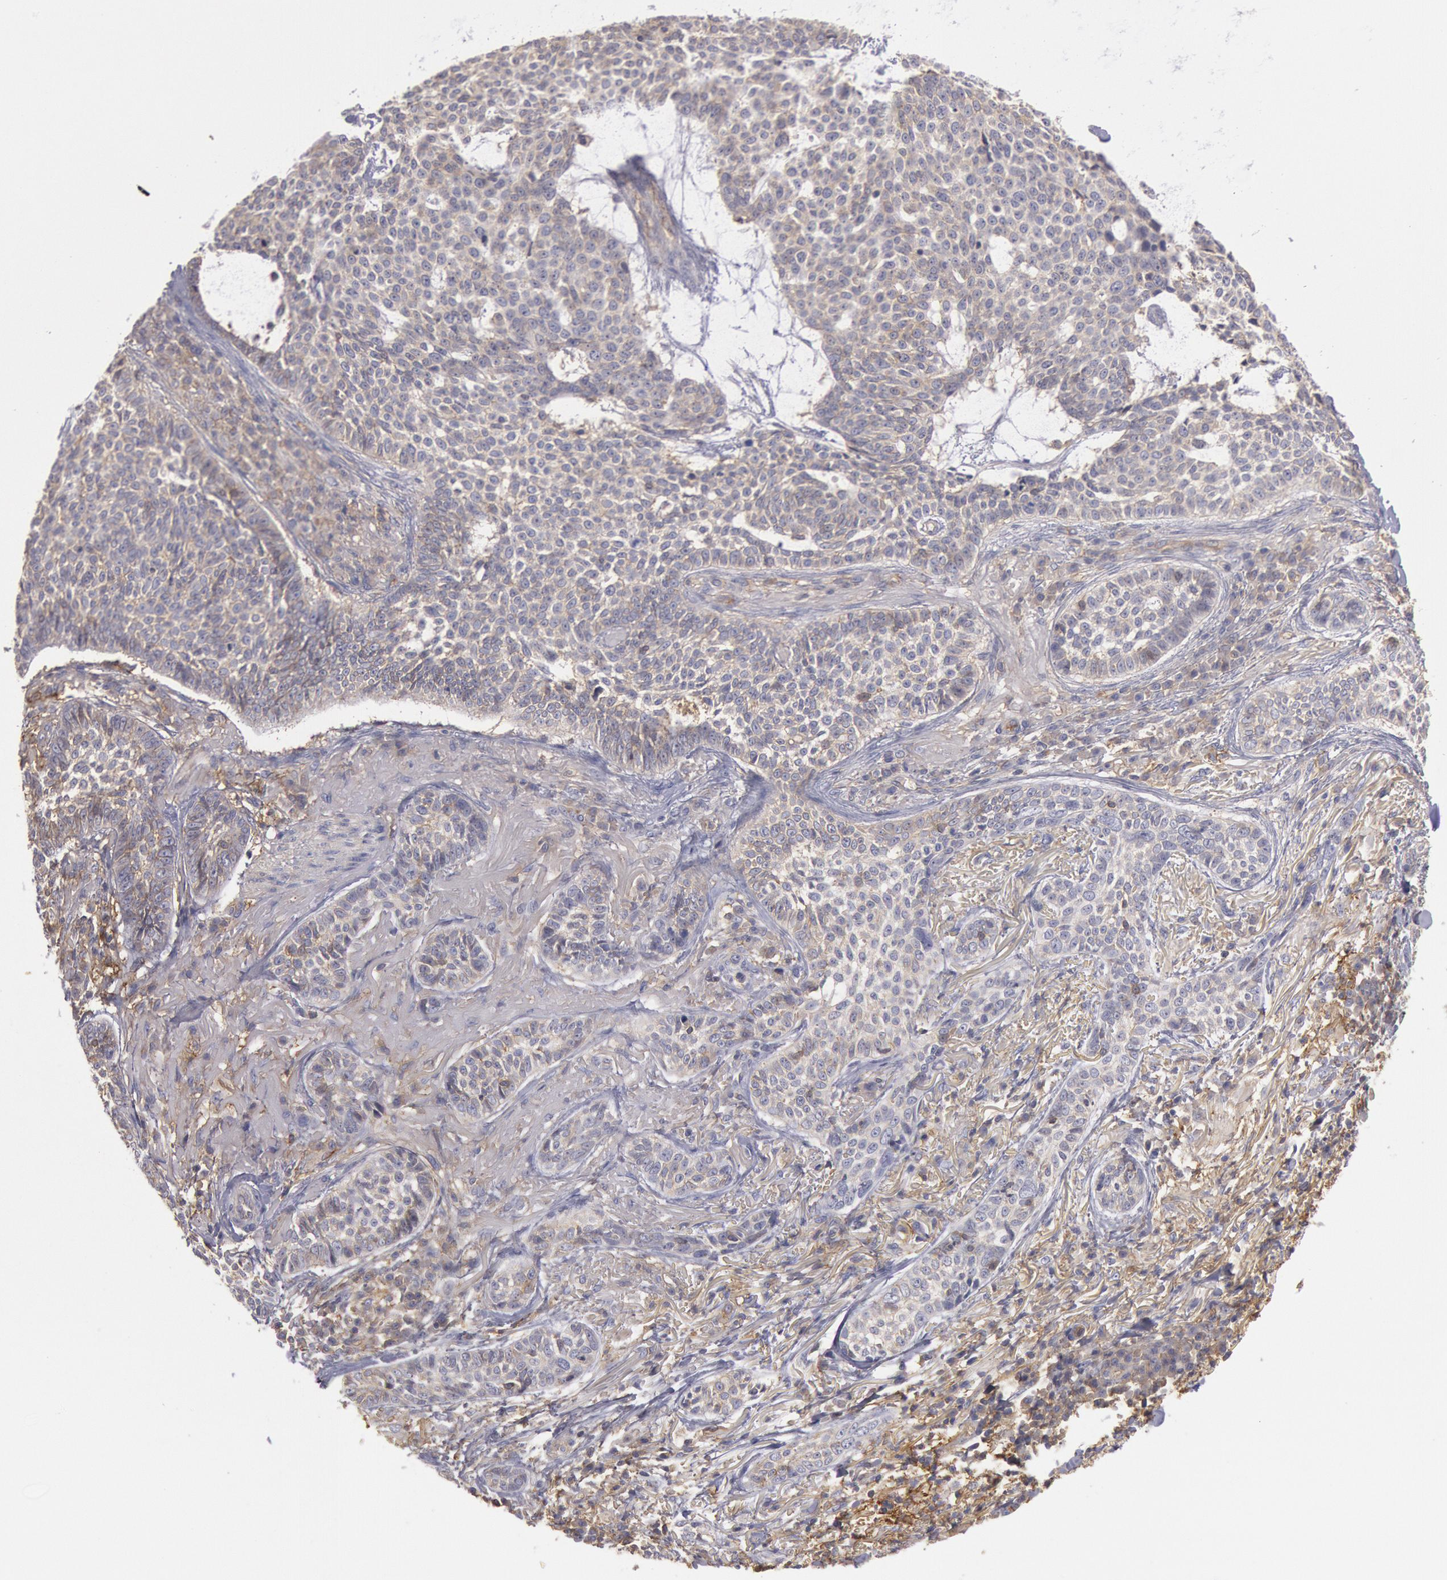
{"staining": {"intensity": "weak", "quantity": "25%-75%", "location": "cytoplasmic/membranous"}, "tissue": "skin cancer", "cell_type": "Tumor cells", "image_type": "cancer", "snomed": [{"axis": "morphology", "description": "Basal cell carcinoma"}, {"axis": "topography", "description": "Skin"}], "caption": "Basal cell carcinoma (skin) stained for a protein shows weak cytoplasmic/membranous positivity in tumor cells.", "gene": "SNAP23", "patient": {"sex": "female", "age": 89}}